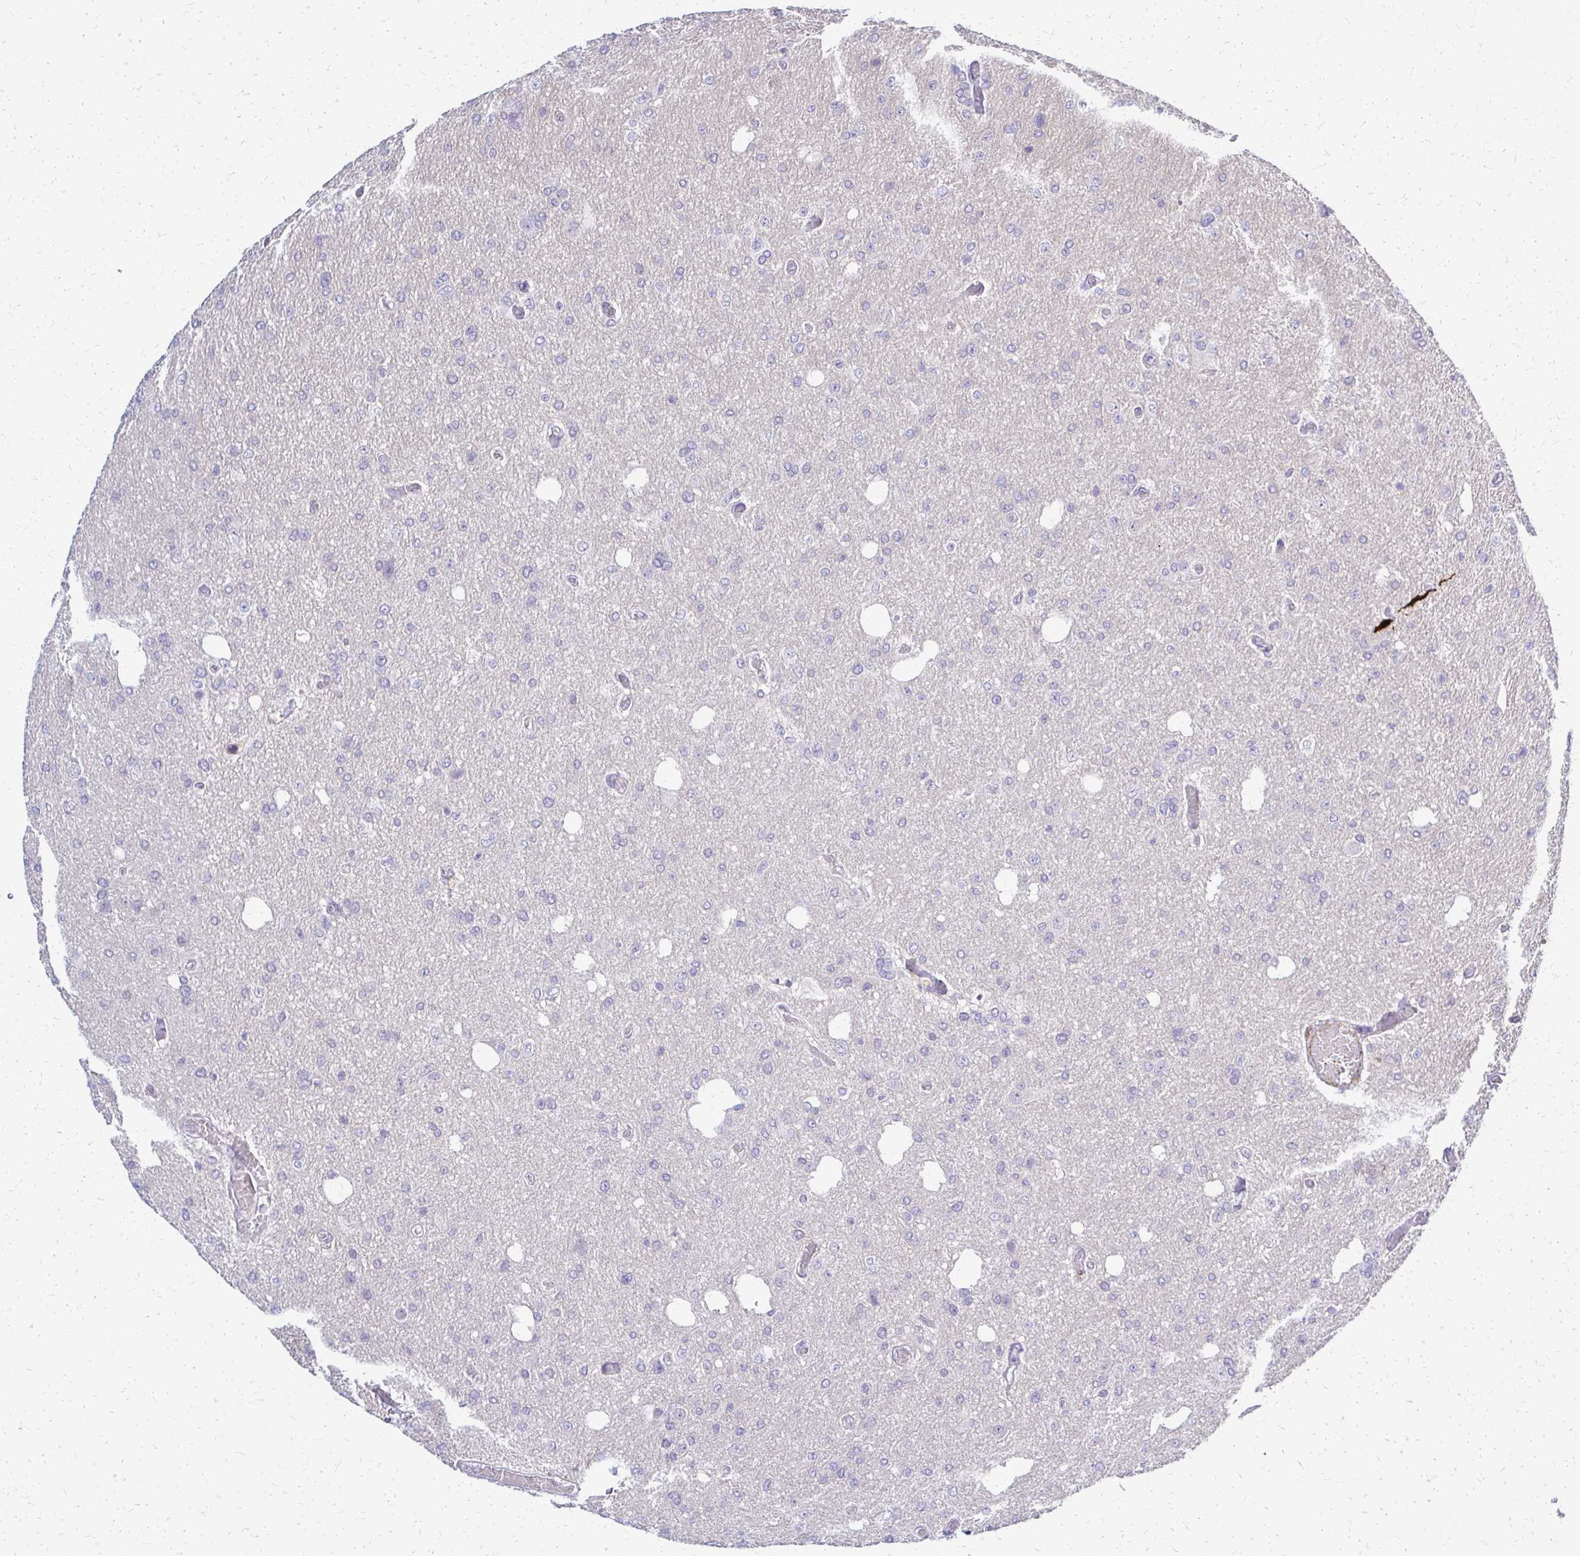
{"staining": {"intensity": "negative", "quantity": "none", "location": "none"}, "tissue": "glioma", "cell_type": "Tumor cells", "image_type": "cancer", "snomed": [{"axis": "morphology", "description": "Glioma, malignant, Low grade"}, {"axis": "topography", "description": "Brain"}], "caption": "Micrograph shows no protein staining in tumor cells of glioma tissue. (Immunohistochemistry (ihc), brightfield microscopy, high magnification).", "gene": "RHOBTB2", "patient": {"sex": "male", "age": 26}}